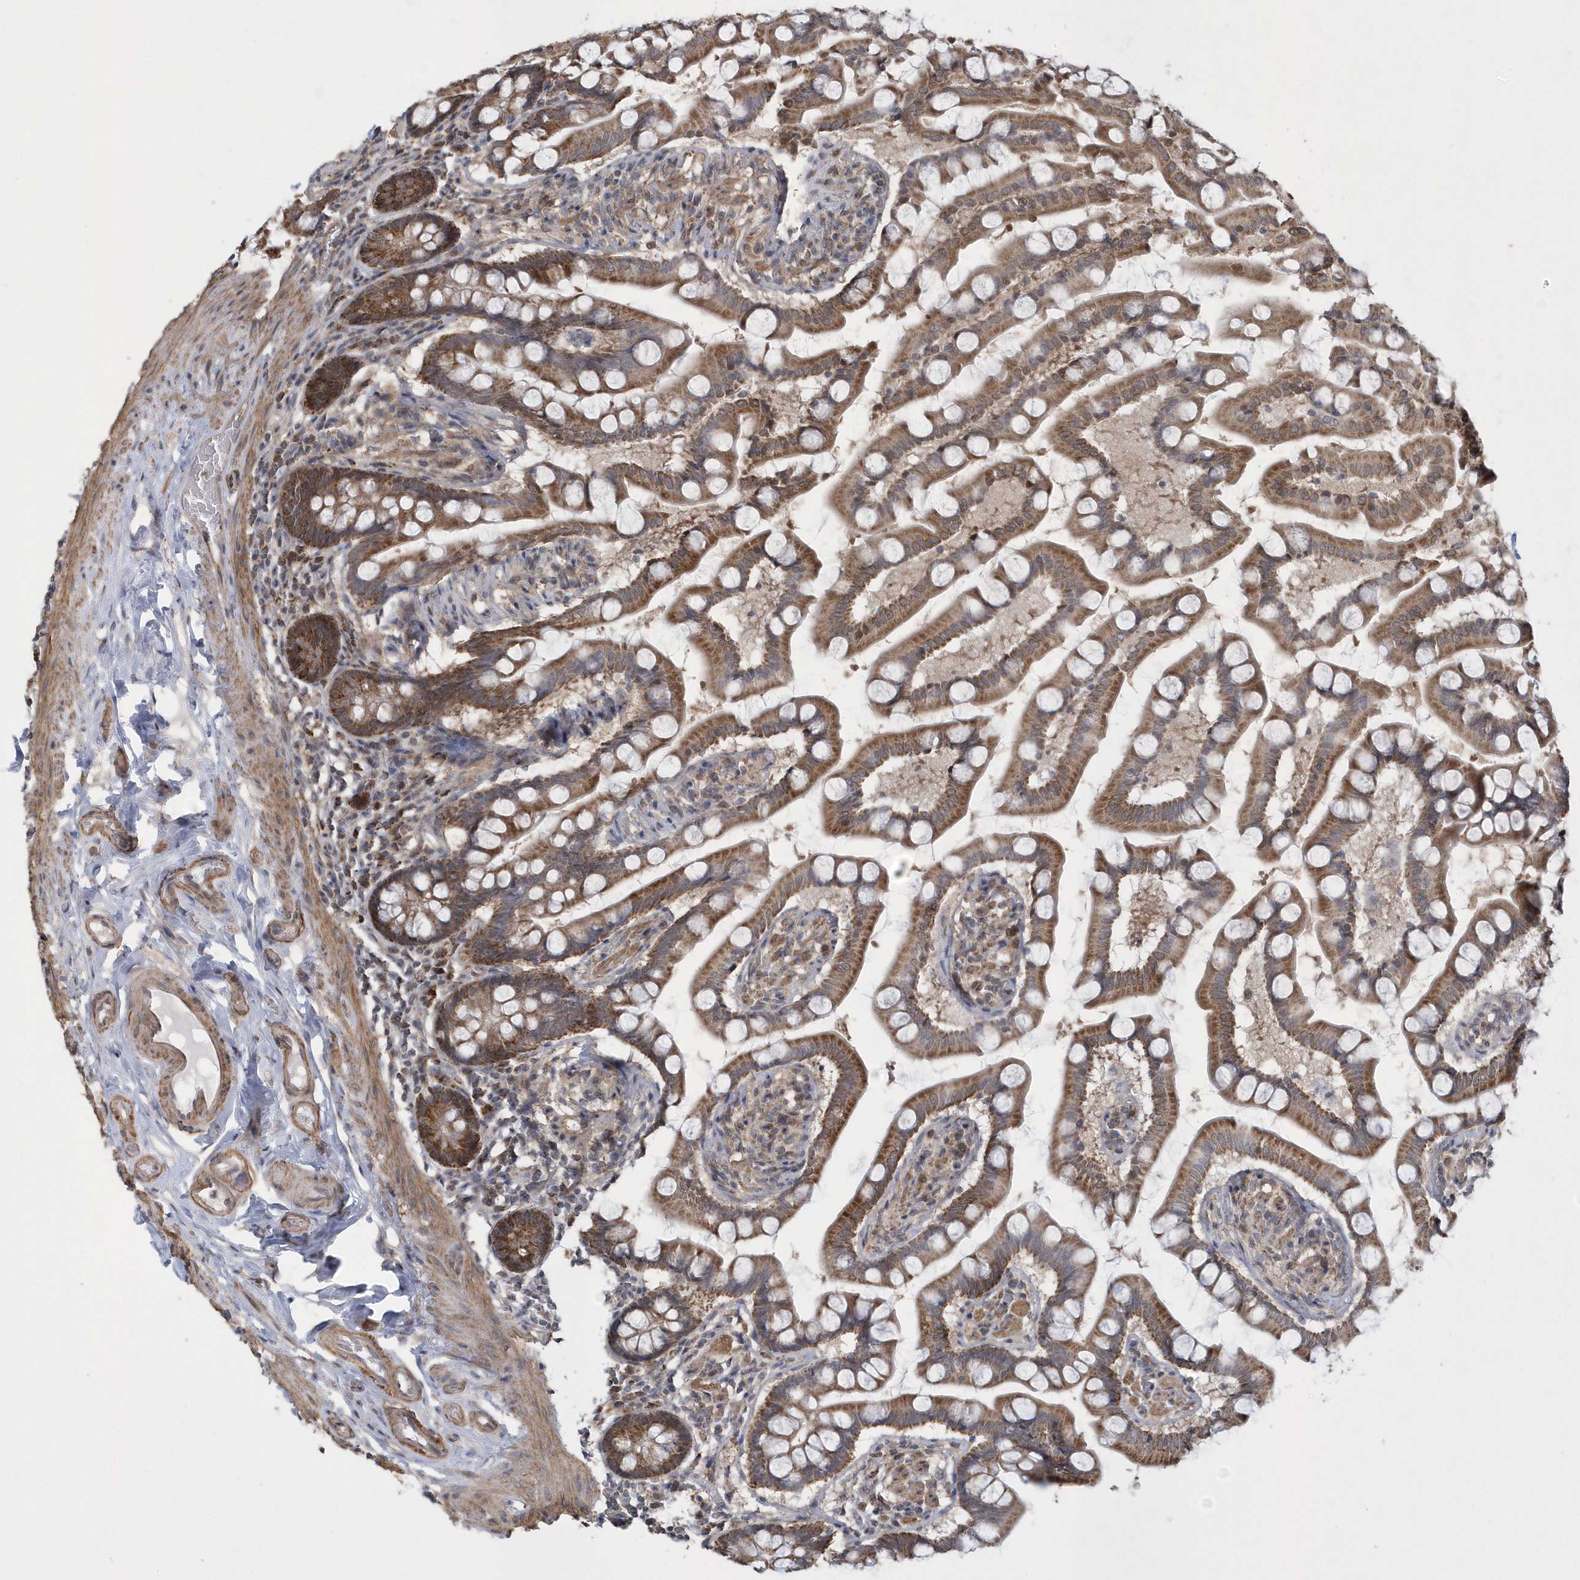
{"staining": {"intensity": "moderate", "quantity": ">75%", "location": "cytoplasmic/membranous"}, "tissue": "small intestine", "cell_type": "Glandular cells", "image_type": "normal", "snomed": [{"axis": "morphology", "description": "Normal tissue, NOS"}, {"axis": "topography", "description": "Small intestine"}], "caption": "The photomicrograph displays a brown stain indicating the presence of a protein in the cytoplasmic/membranous of glandular cells in small intestine. The staining is performed using DAB brown chromogen to label protein expression. The nuclei are counter-stained blue using hematoxylin.", "gene": "SLX9", "patient": {"sex": "male", "age": 41}}